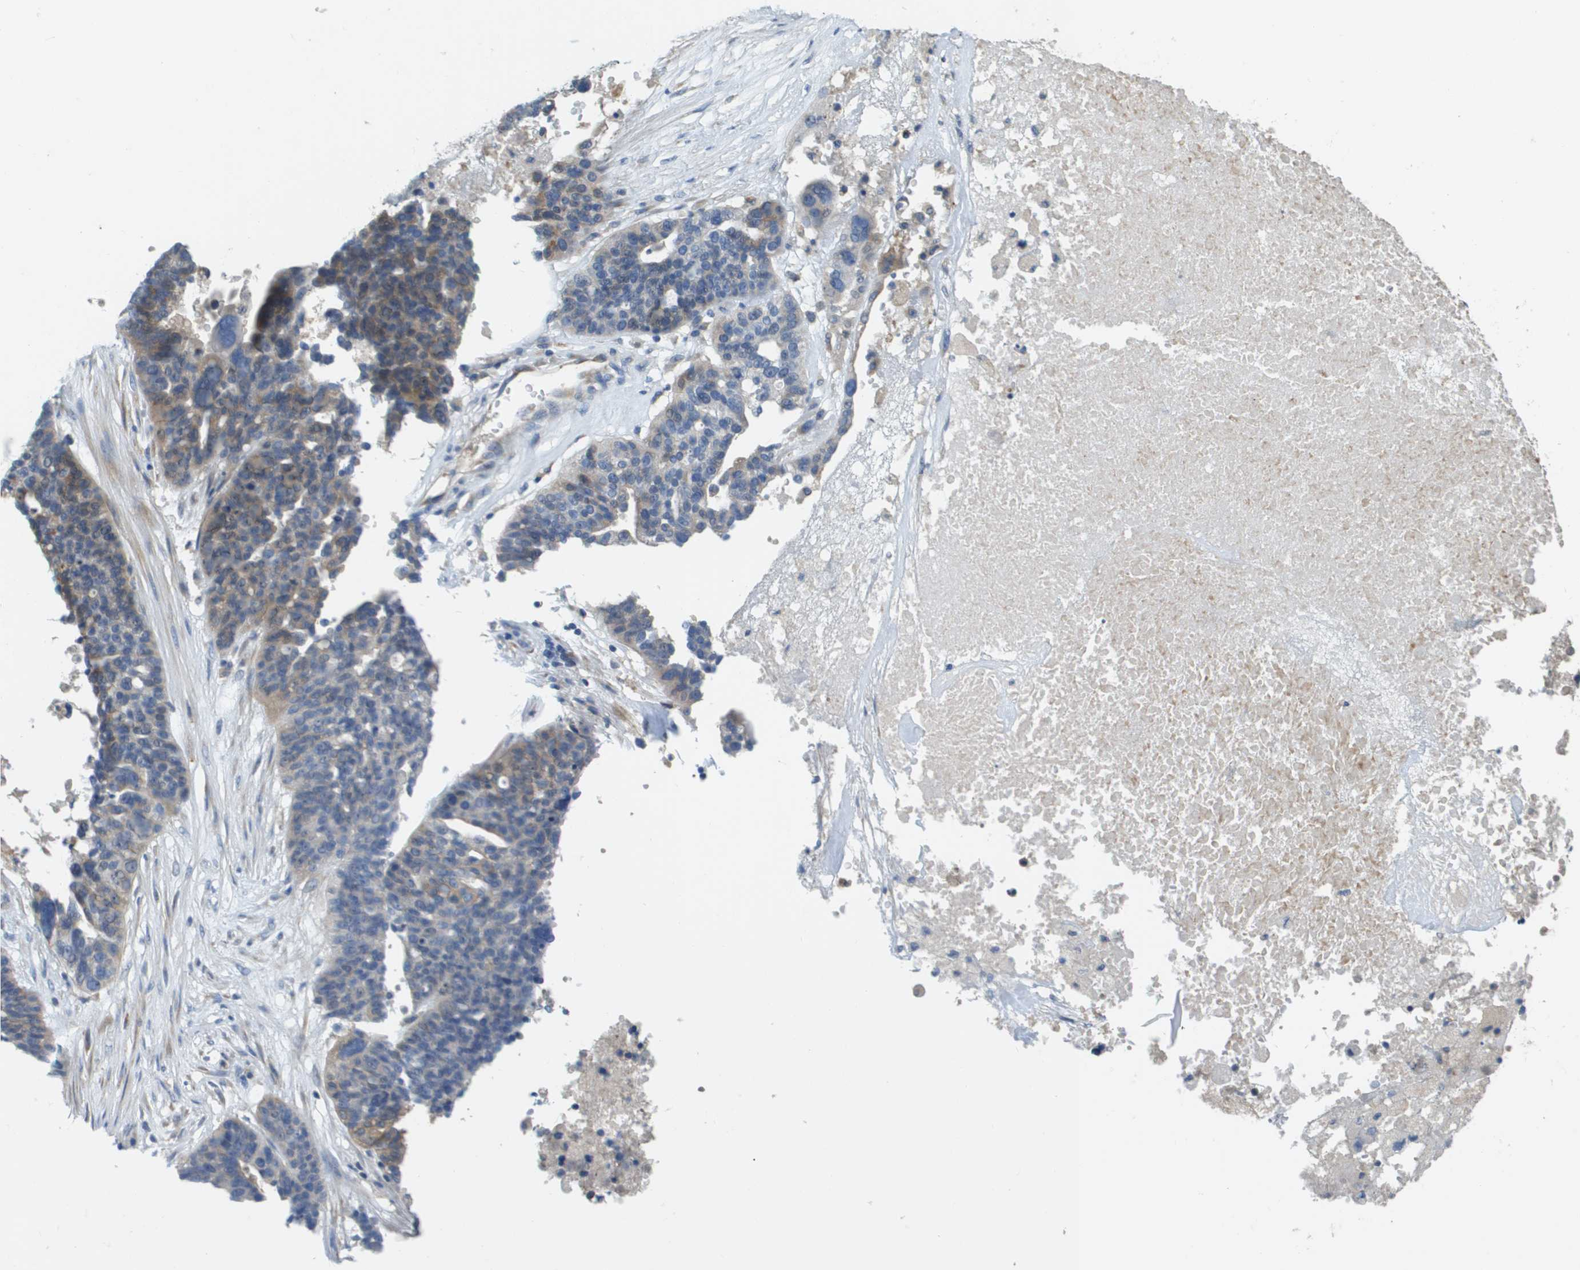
{"staining": {"intensity": "moderate", "quantity": "<25%", "location": "cytoplasmic/membranous"}, "tissue": "ovarian cancer", "cell_type": "Tumor cells", "image_type": "cancer", "snomed": [{"axis": "morphology", "description": "Cystadenocarcinoma, serous, NOS"}, {"axis": "topography", "description": "Ovary"}], "caption": "Protein expression analysis of ovarian serous cystadenocarcinoma exhibits moderate cytoplasmic/membranous staining in approximately <25% of tumor cells.", "gene": "CASP10", "patient": {"sex": "female", "age": 59}}